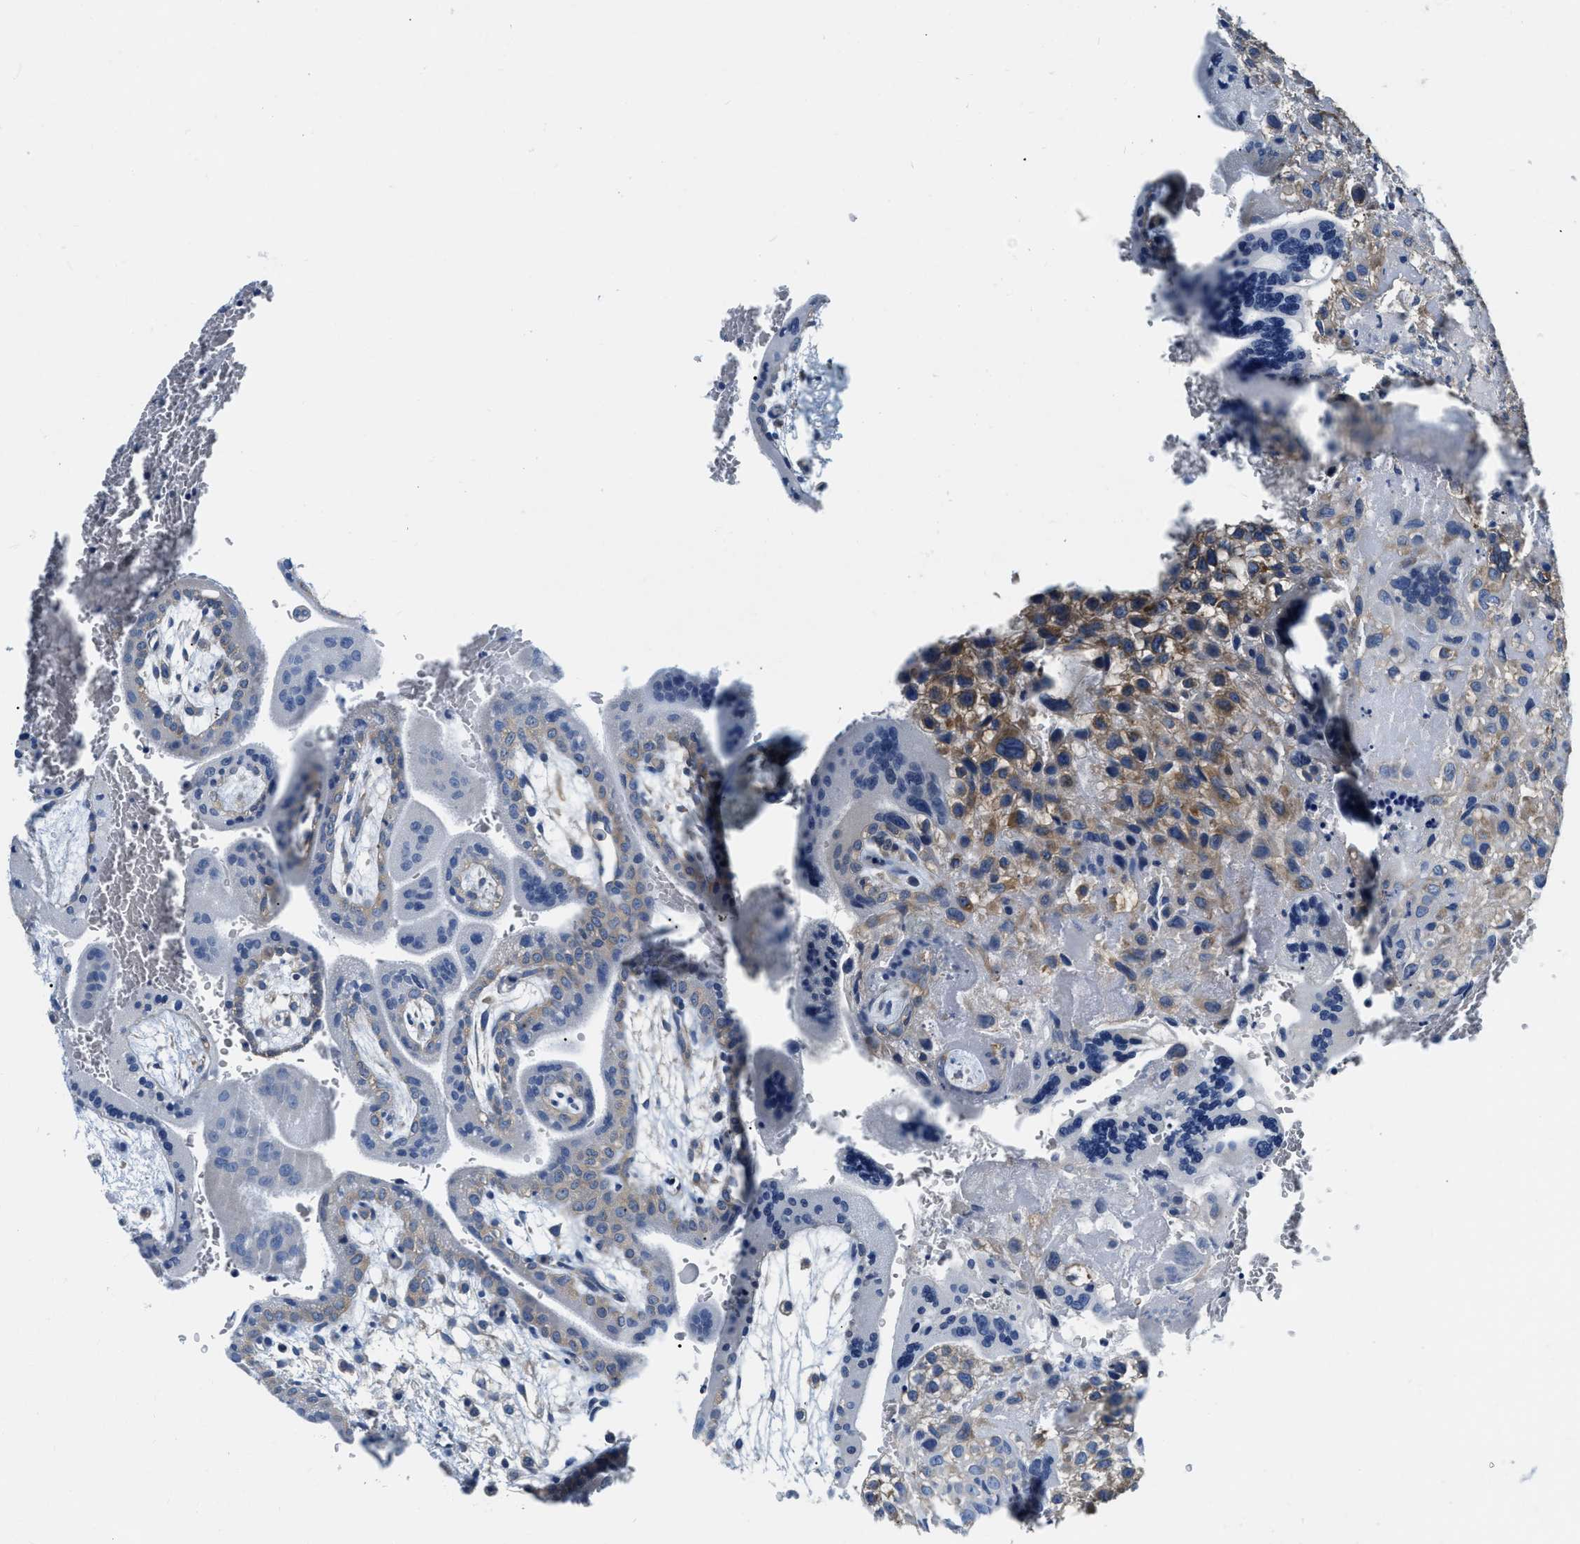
{"staining": {"intensity": "moderate", "quantity": "25%-75%", "location": "cytoplasmic/membranous"}, "tissue": "placenta", "cell_type": "Decidual cells", "image_type": "normal", "snomed": [{"axis": "morphology", "description": "Normal tissue, NOS"}, {"axis": "topography", "description": "Placenta"}], "caption": "Immunohistochemical staining of unremarkable placenta shows 25%-75% levels of moderate cytoplasmic/membranous protein staining in approximately 25%-75% of decidual cells. Using DAB (3,3'-diaminobenzidine) (brown) and hematoxylin (blue) stains, captured at high magnification using brightfield microscopy.", "gene": "EIF2AK2", "patient": {"sex": "female", "age": 35}}